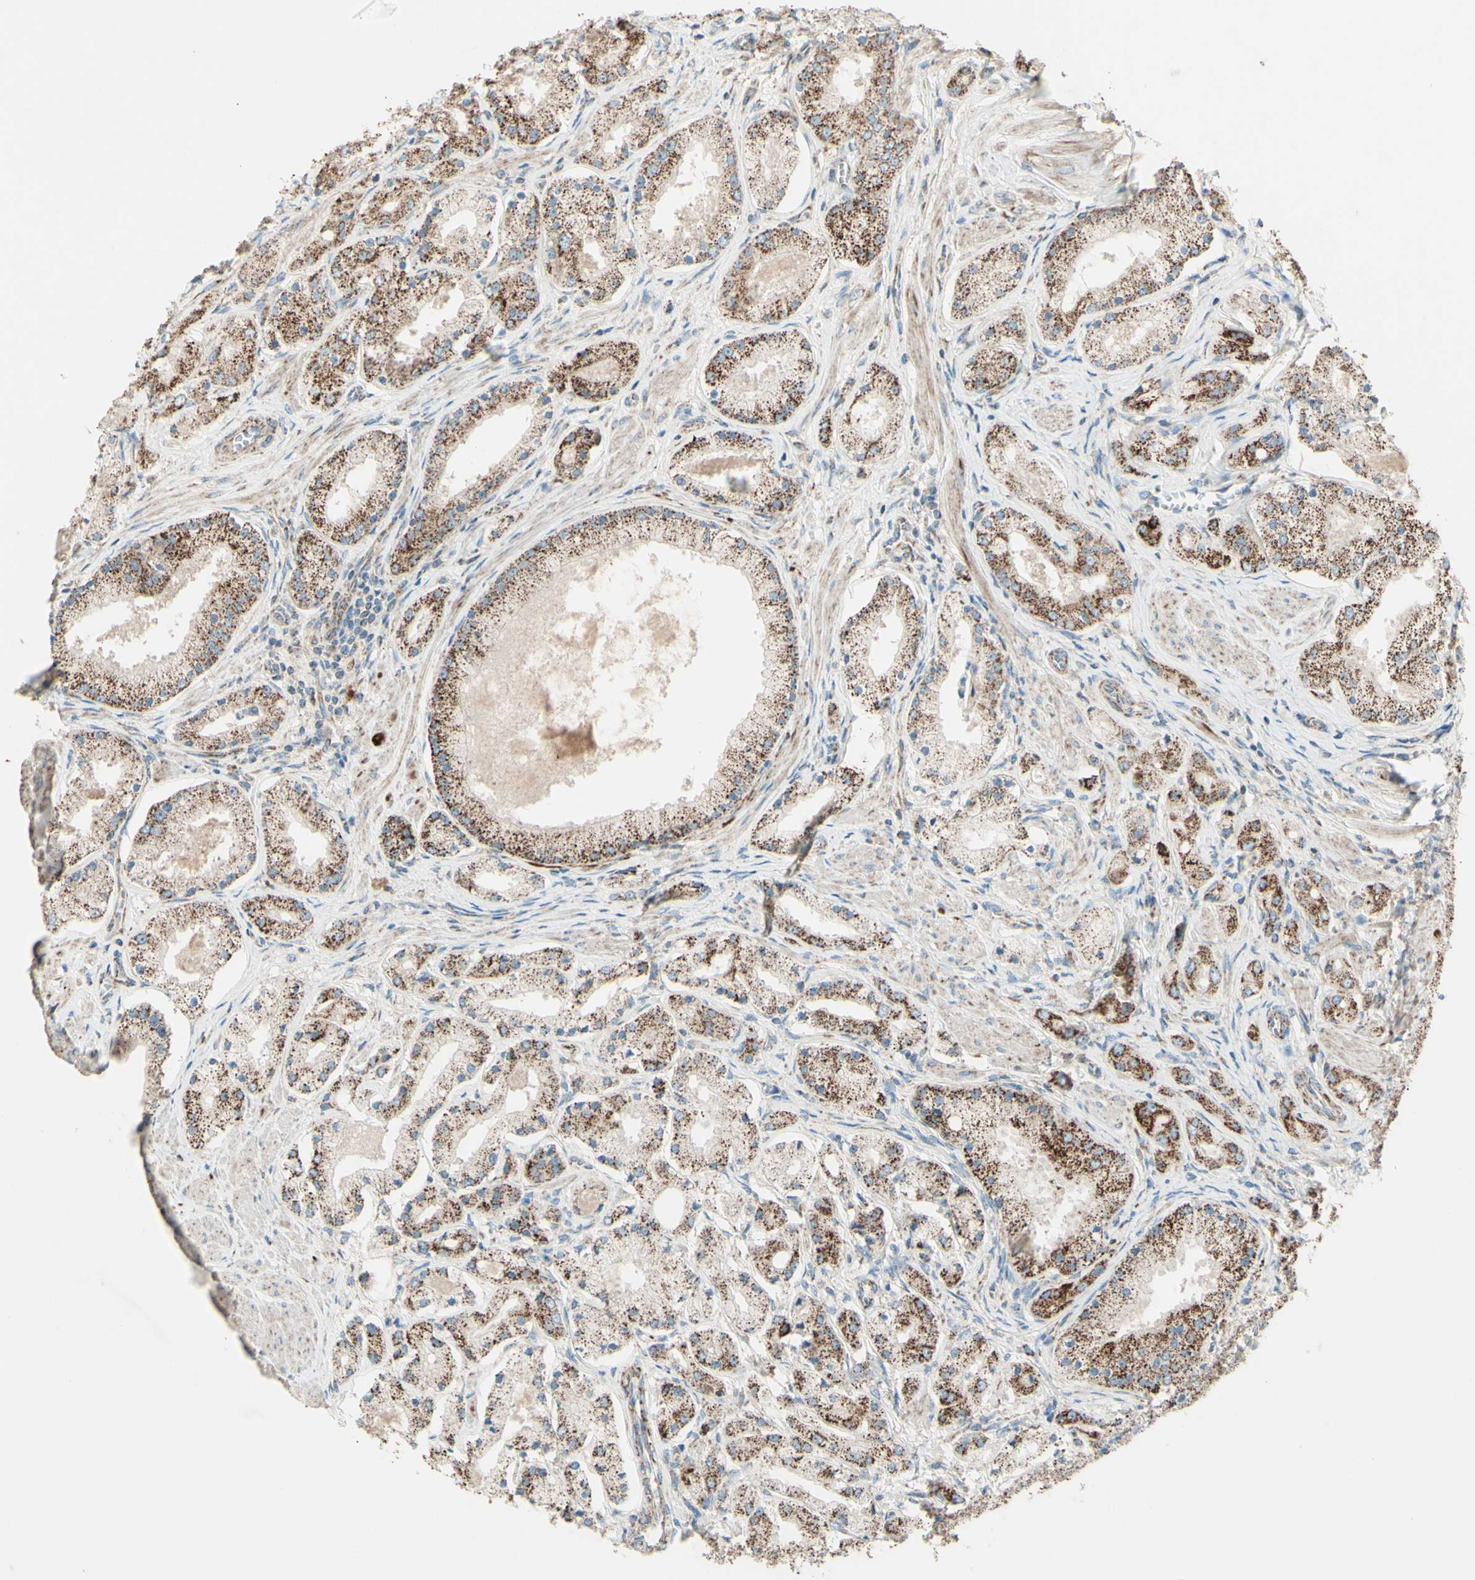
{"staining": {"intensity": "strong", "quantity": ">75%", "location": "cytoplasmic/membranous"}, "tissue": "prostate cancer", "cell_type": "Tumor cells", "image_type": "cancer", "snomed": [{"axis": "morphology", "description": "Adenocarcinoma, High grade"}, {"axis": "topography", "description": "Prostate"}], "caption": "Human prostate high-grade adenocarcinoma stained with a brown dye reveals strong cytoplasmic/membranous positive positivity in approximately >75% of tumor cells.", "gene": "RHOT1", "patient": {"sex": "male", "age": 66}}